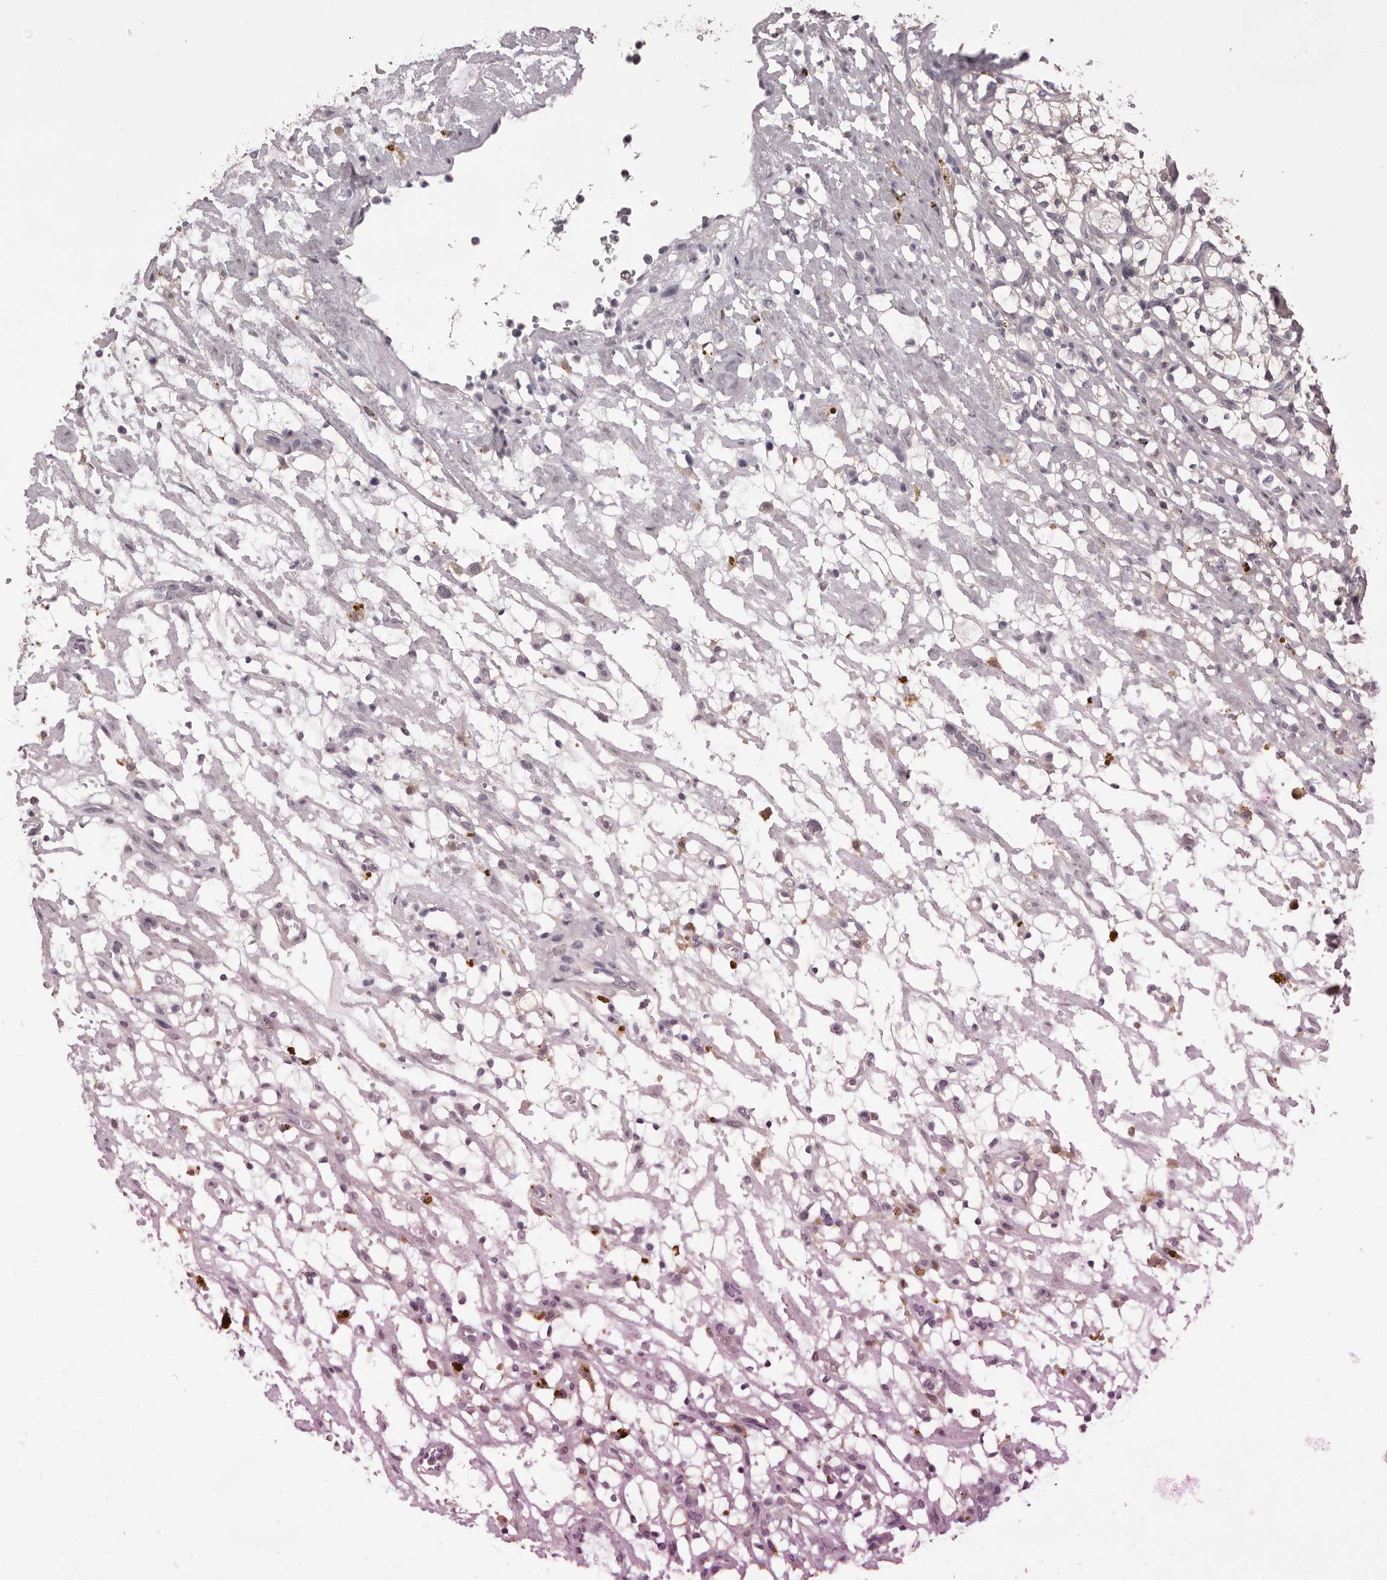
{"staining": {"intensity": "negative", "quantity": "none", "location": "none"}, "tissue": "renal cancer", "cell_type": "Tumor cells", "image_type": "cancer", "snomed": [{"axis": "morphology", "description": "Adenocarcinoma, NOS"}, {"axis": "topography", "description": "Kidney"}], "caption": "Immunohistochemistry (IHC) photomicrograph of human renal cancer (adenocarcinoma) stained for a protein (brown), which displays no expression in tumor cells.", "gene": "MDH1", "patient": {"sex": "female", "age": 69}}